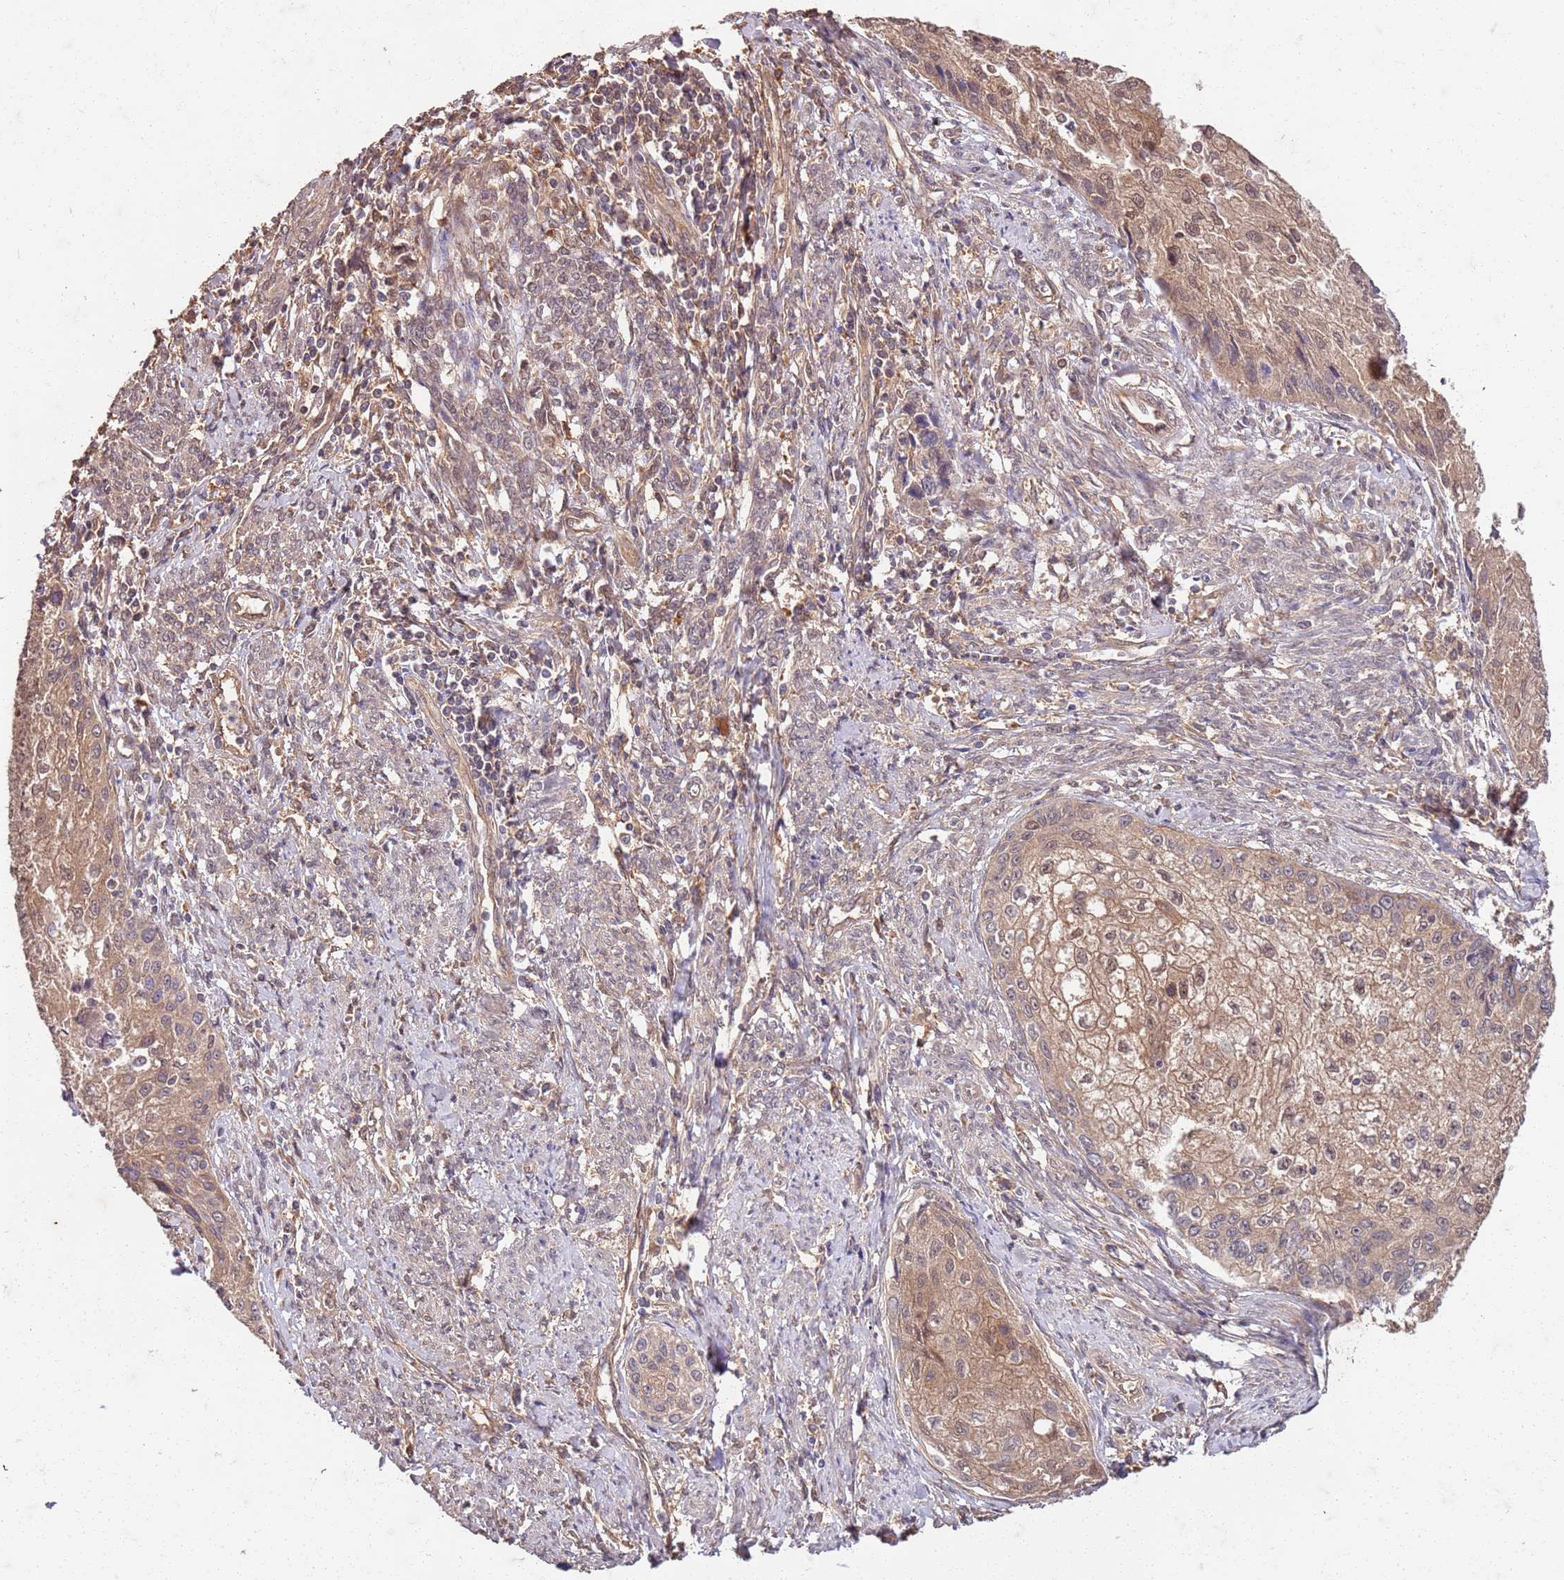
{"staining": {"intensity": "moderate", "quantity": ">75%", "location": "cytoplasmic/membranous,nuclear"}, "tissue": "cervical cancer", "cell_type": "Tumor cells", "image_type": "cancer", "snomed": [{"axis": "morphology", "description": "Squamous cell carcinoma, NOS"}, {"axis": "topography", "description": "Cervix"}], "caption": "Immunohistochemistry photomicrograph of neoplastic tissue: human cervical squamous cell carcinoma stained using IHC demonstrates medium levels of moderate protein expression localized specifically in the cytoplasmic/membranous and nuclear of tumor cells, appearing as a cytoplasmic/membranous and nuclear brown color.", "gene": "UBE3A", "patient": {"sex": "female", "age": 67}}